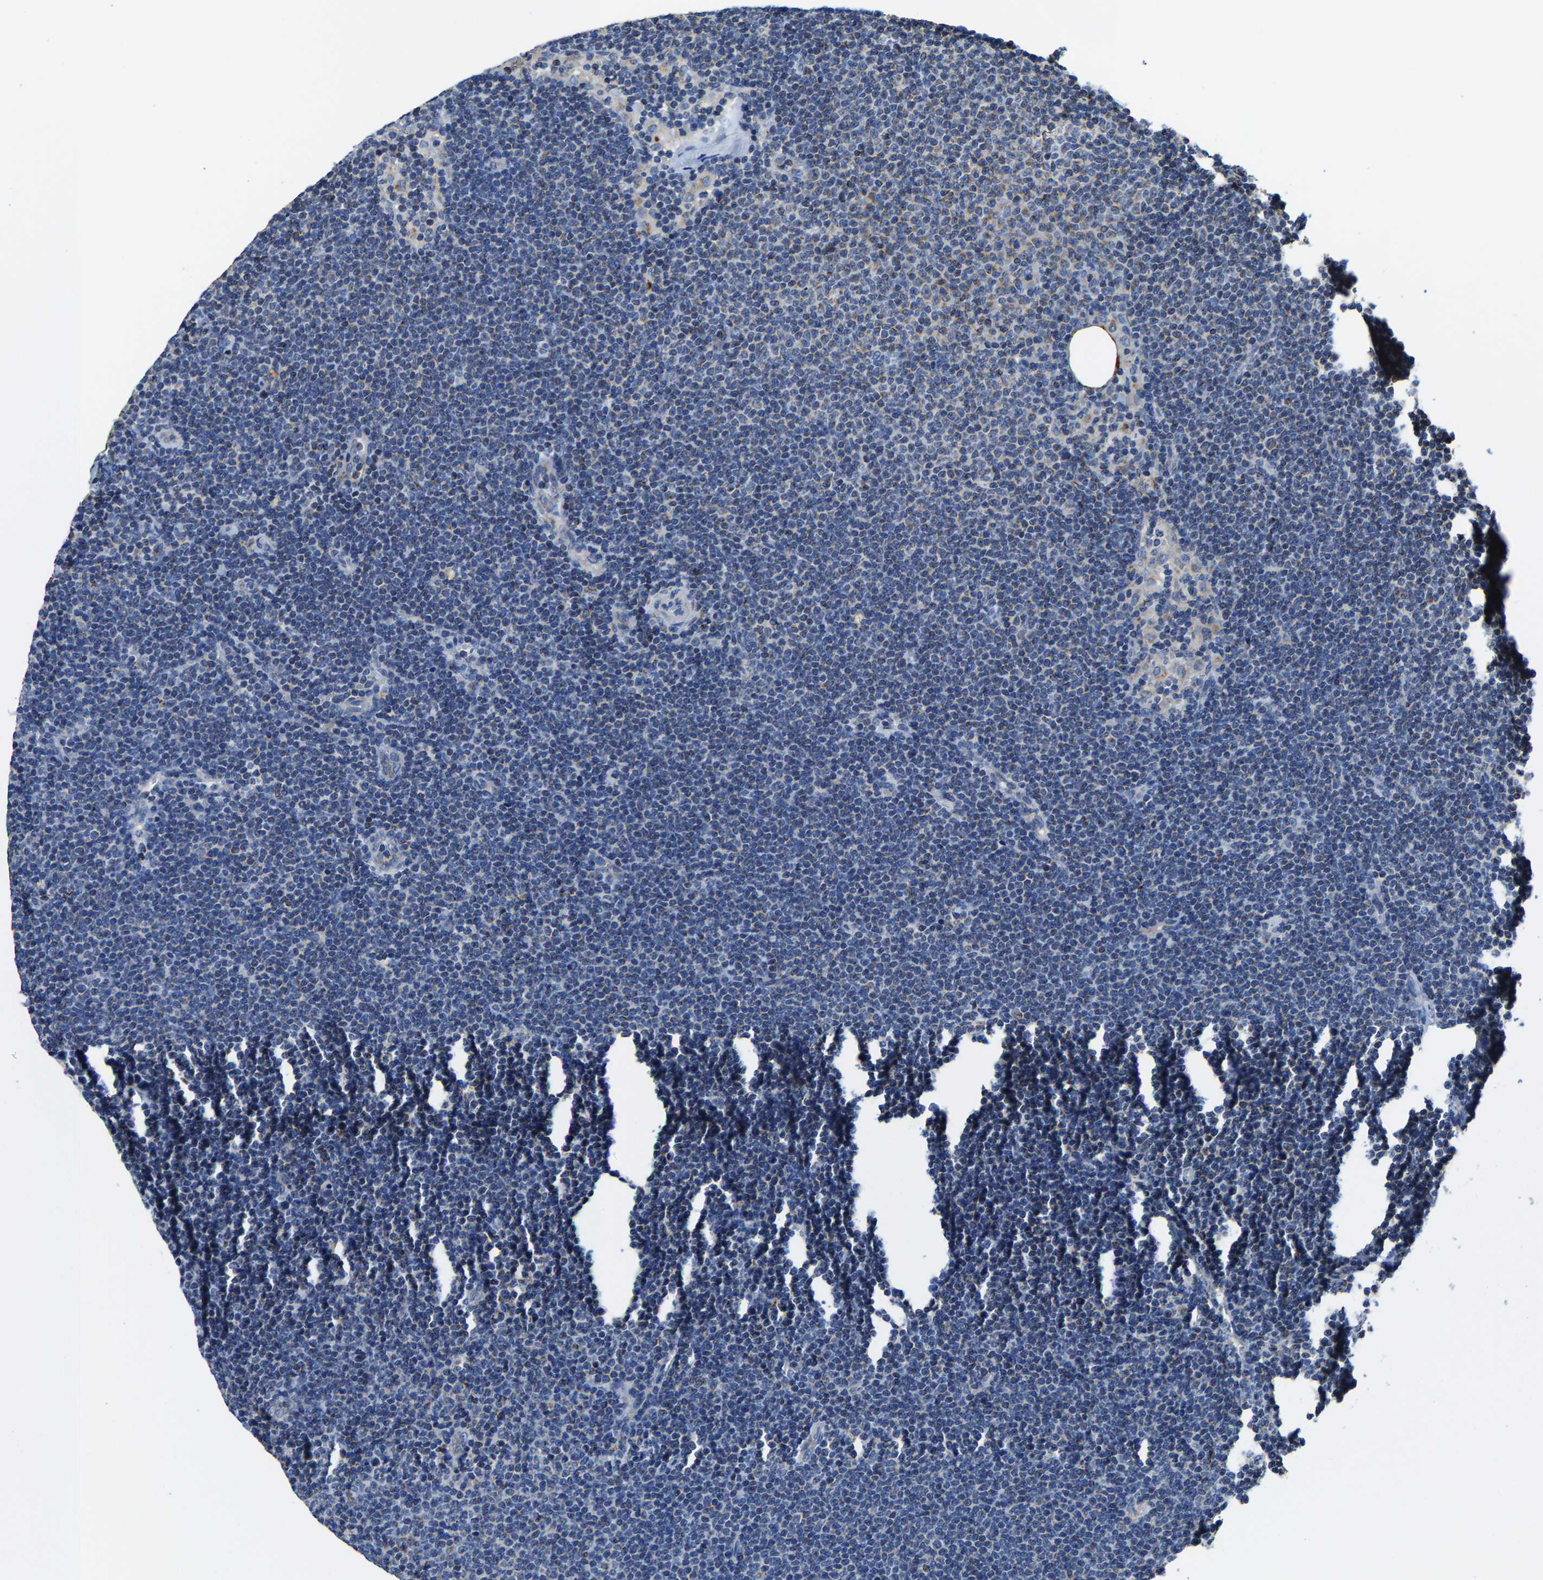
{"staining": {"intensity": "weak", "quantity": "25%-75%", "location": "cytoplasmic/membranous"}, "tissue": "lymphoma", "cell_type": "Tumor cells", "image_type": "cancer", "snomed": [{"axis": "morphology", "description": "Malignant lymphoma, non-Hodgkin's type, Low grade"}, {"axis": "topography", "description": "Lymph node"}], "caption": "Tumor cells exhibit low levels of weak cytoplasmic/membranous positivity in about 25%-75% of cells in human malignant lymphoma, non-Hodgkin's type (low-grade).", "gene": "AGK", "patient": {"sex": "female", "age": 53}}